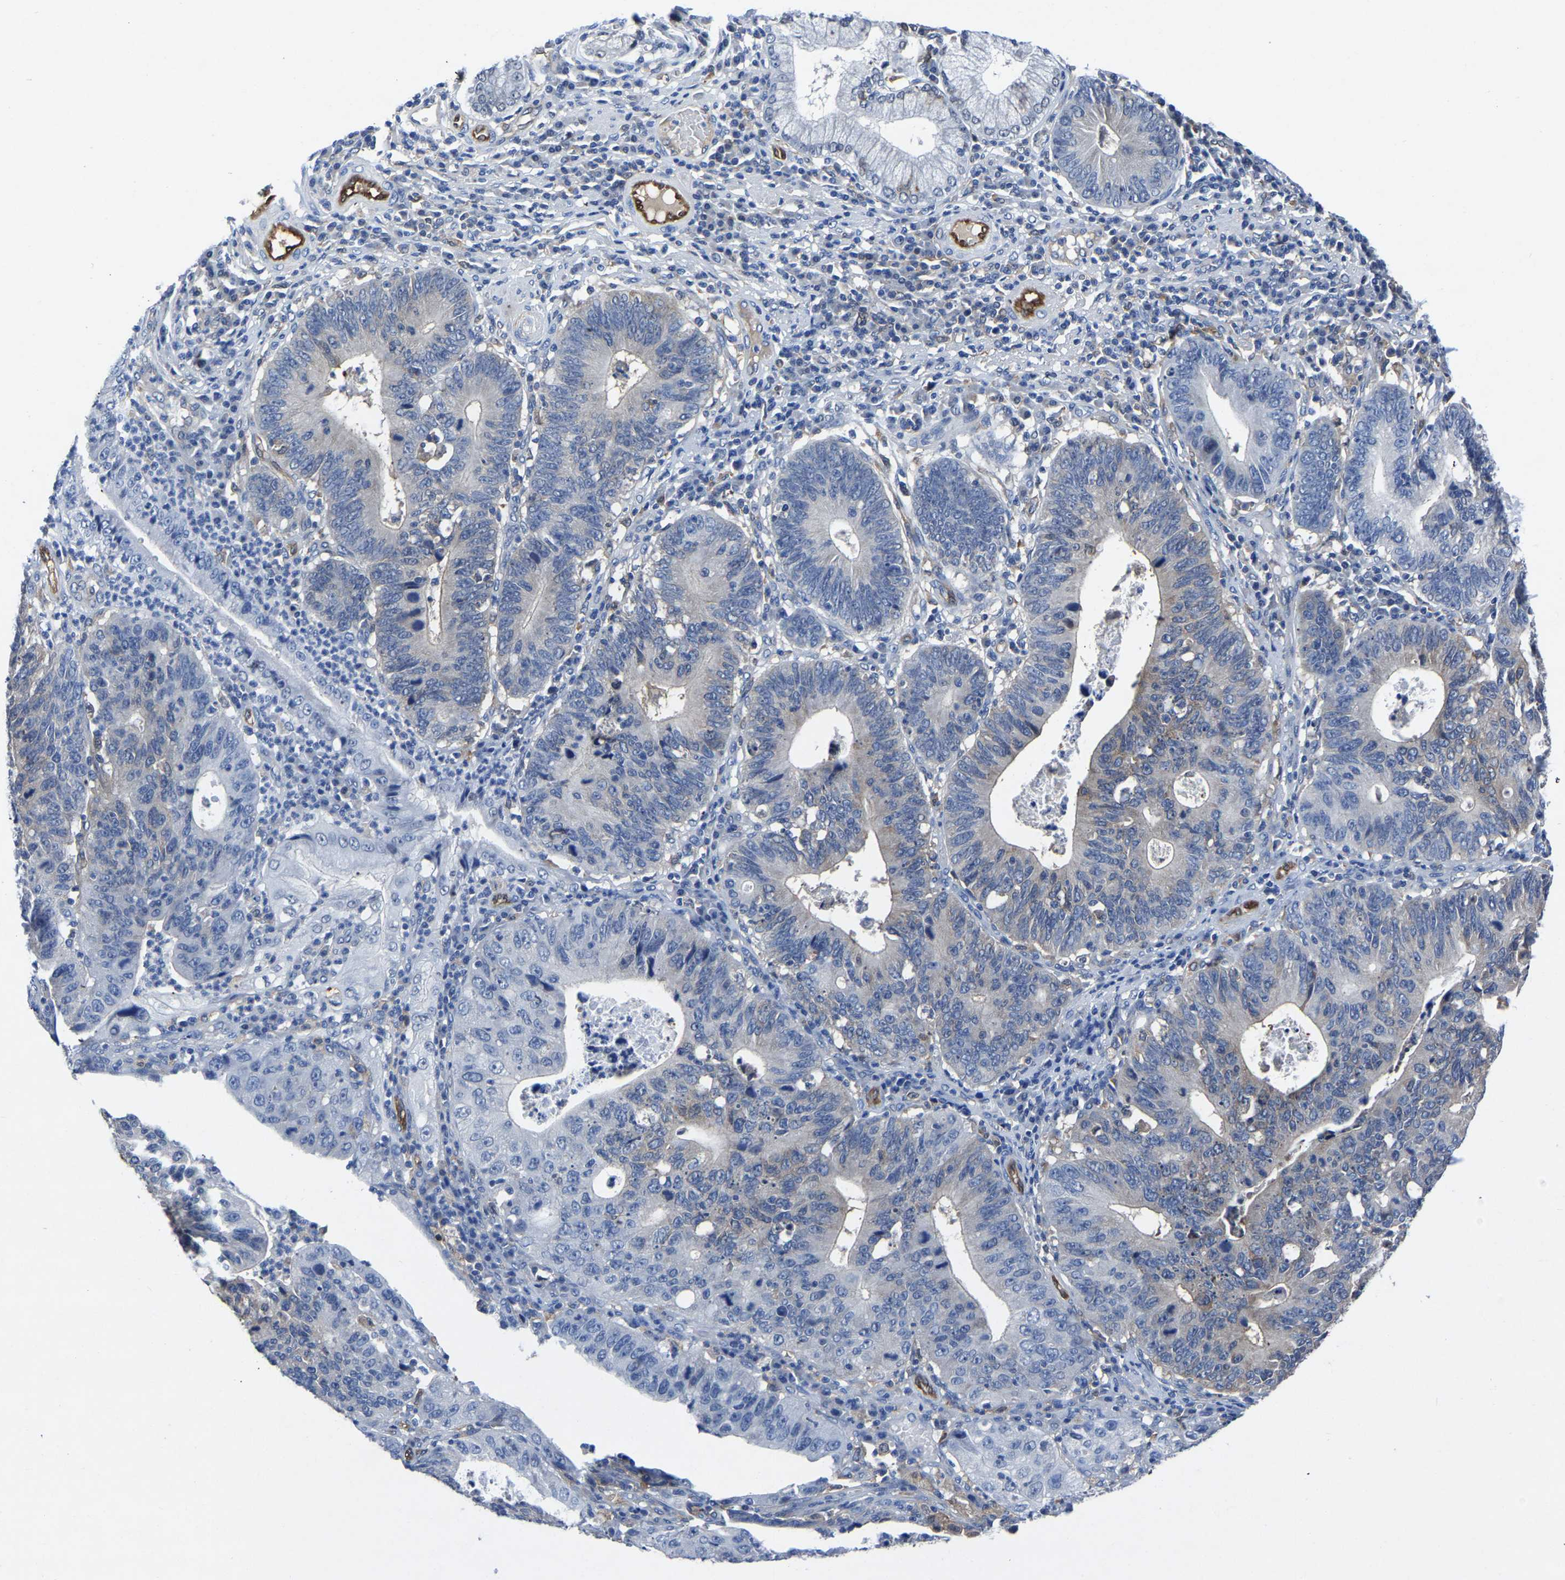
{"staining": {"intensity": "negative", "quantity": "none", "location": "none"}, "tissue": "stomach cancer", "cell_type": "Tumor cells", "image_type": "cancer", "snomed": [{"axis": "morphology", "description": "Adenocarcinoma, NOS"}, {"axis": "topography", "description": "Stomach"}], "caption": "The immunohistochemistry (IHC) histopathology image has no significant expression in tumor cells of adenocarcinoma (stomach) tissue.", "gene": "ATG2B", "patient": {"sex": "male", "age": 59}}